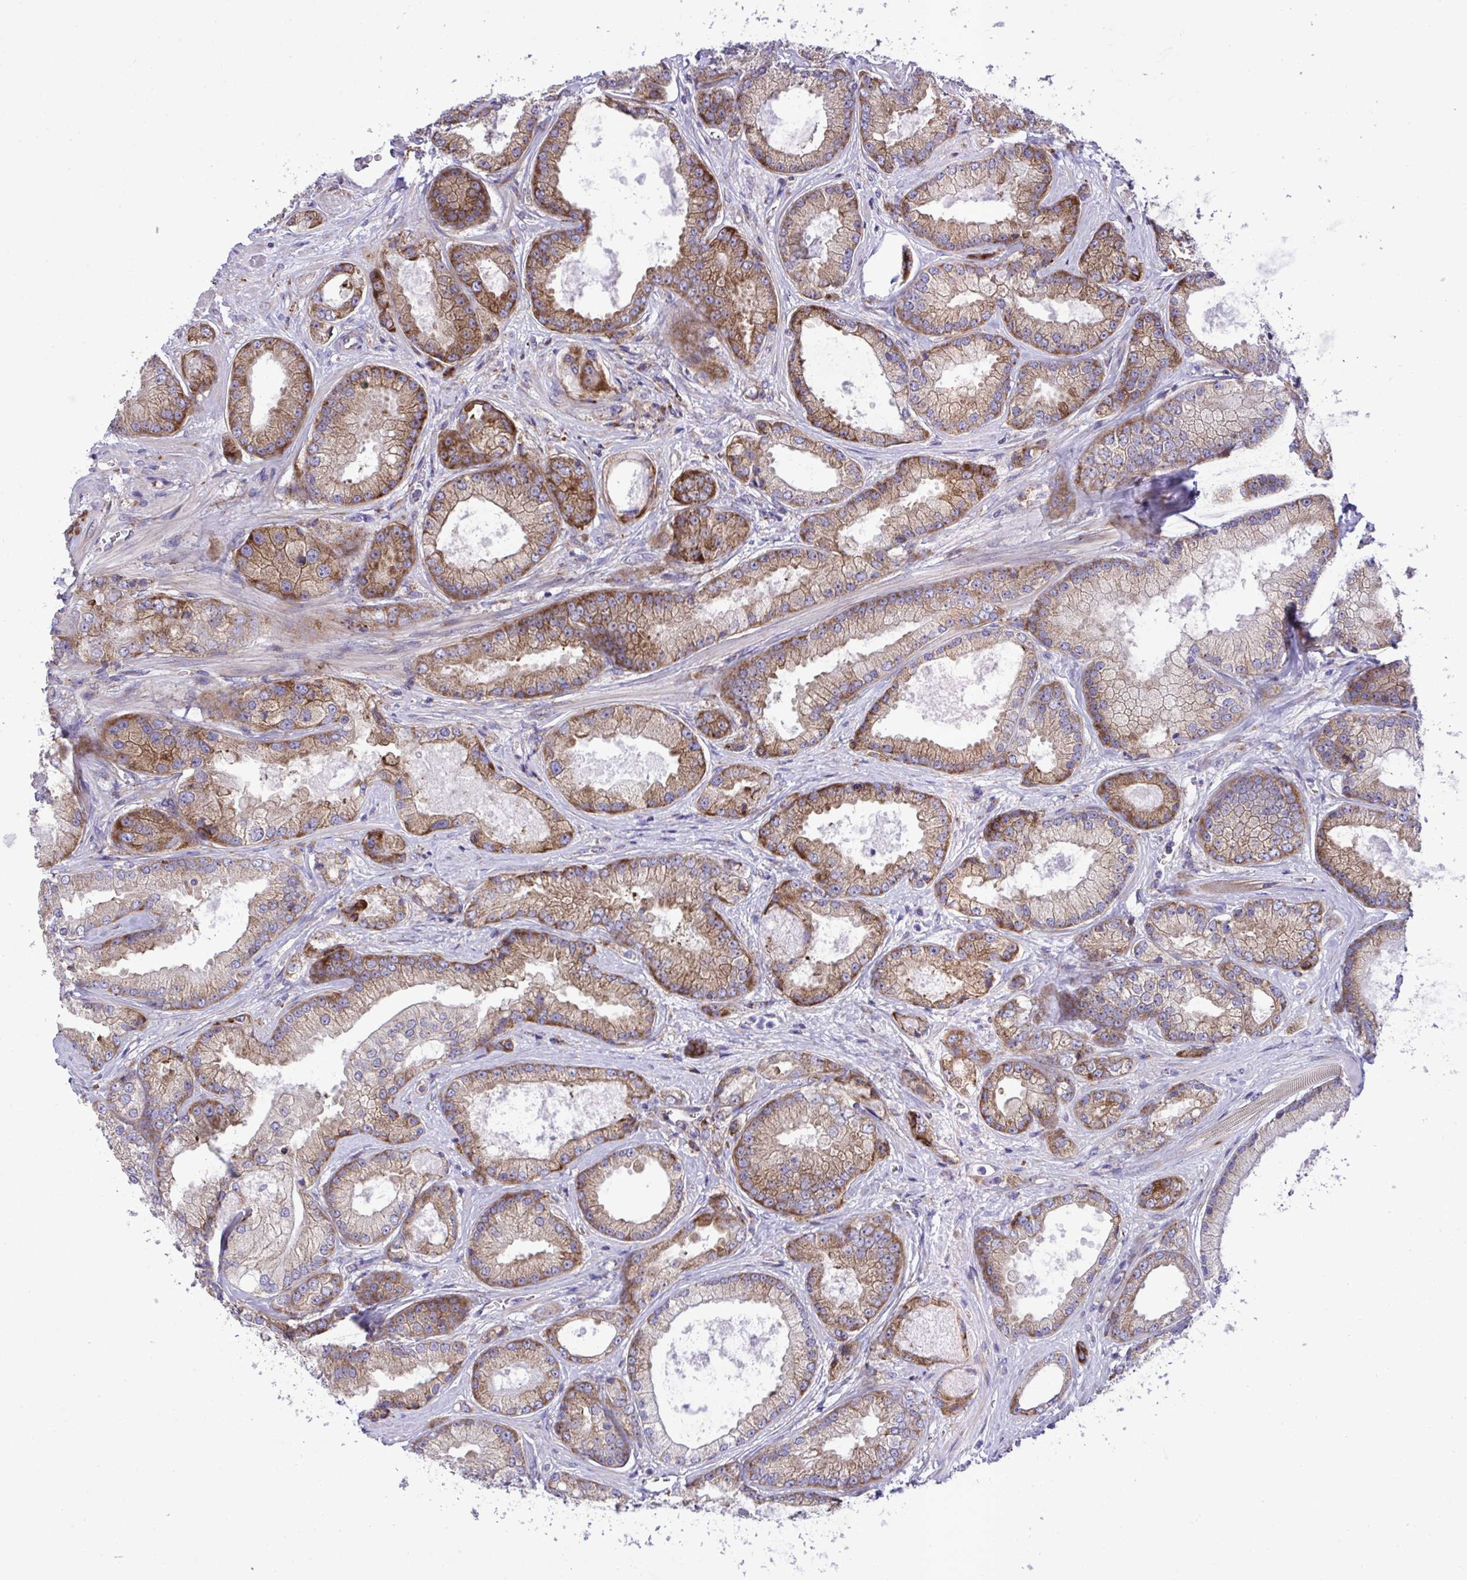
{"staining": {"intensity": "moderate", "quantity": ">75%", "location": "cytoplasmic/membranous"}, "tissue": "prostate cancer", "cell_type": "Tumor cells", "image_type": "cancer", "snomed": [{"axis": "morphology", "description": "Adenocarcinoma, High grade"}, {"axis": "topography", "description": "Prostate"}], "caption": "The image shows staining of prostate cancer, revealing moderate cytoplasmic/membranous protein positivity (brown color) within tumor cells.", "gene": "RPS15", "patient": {"sex": "male", "age": 67}}